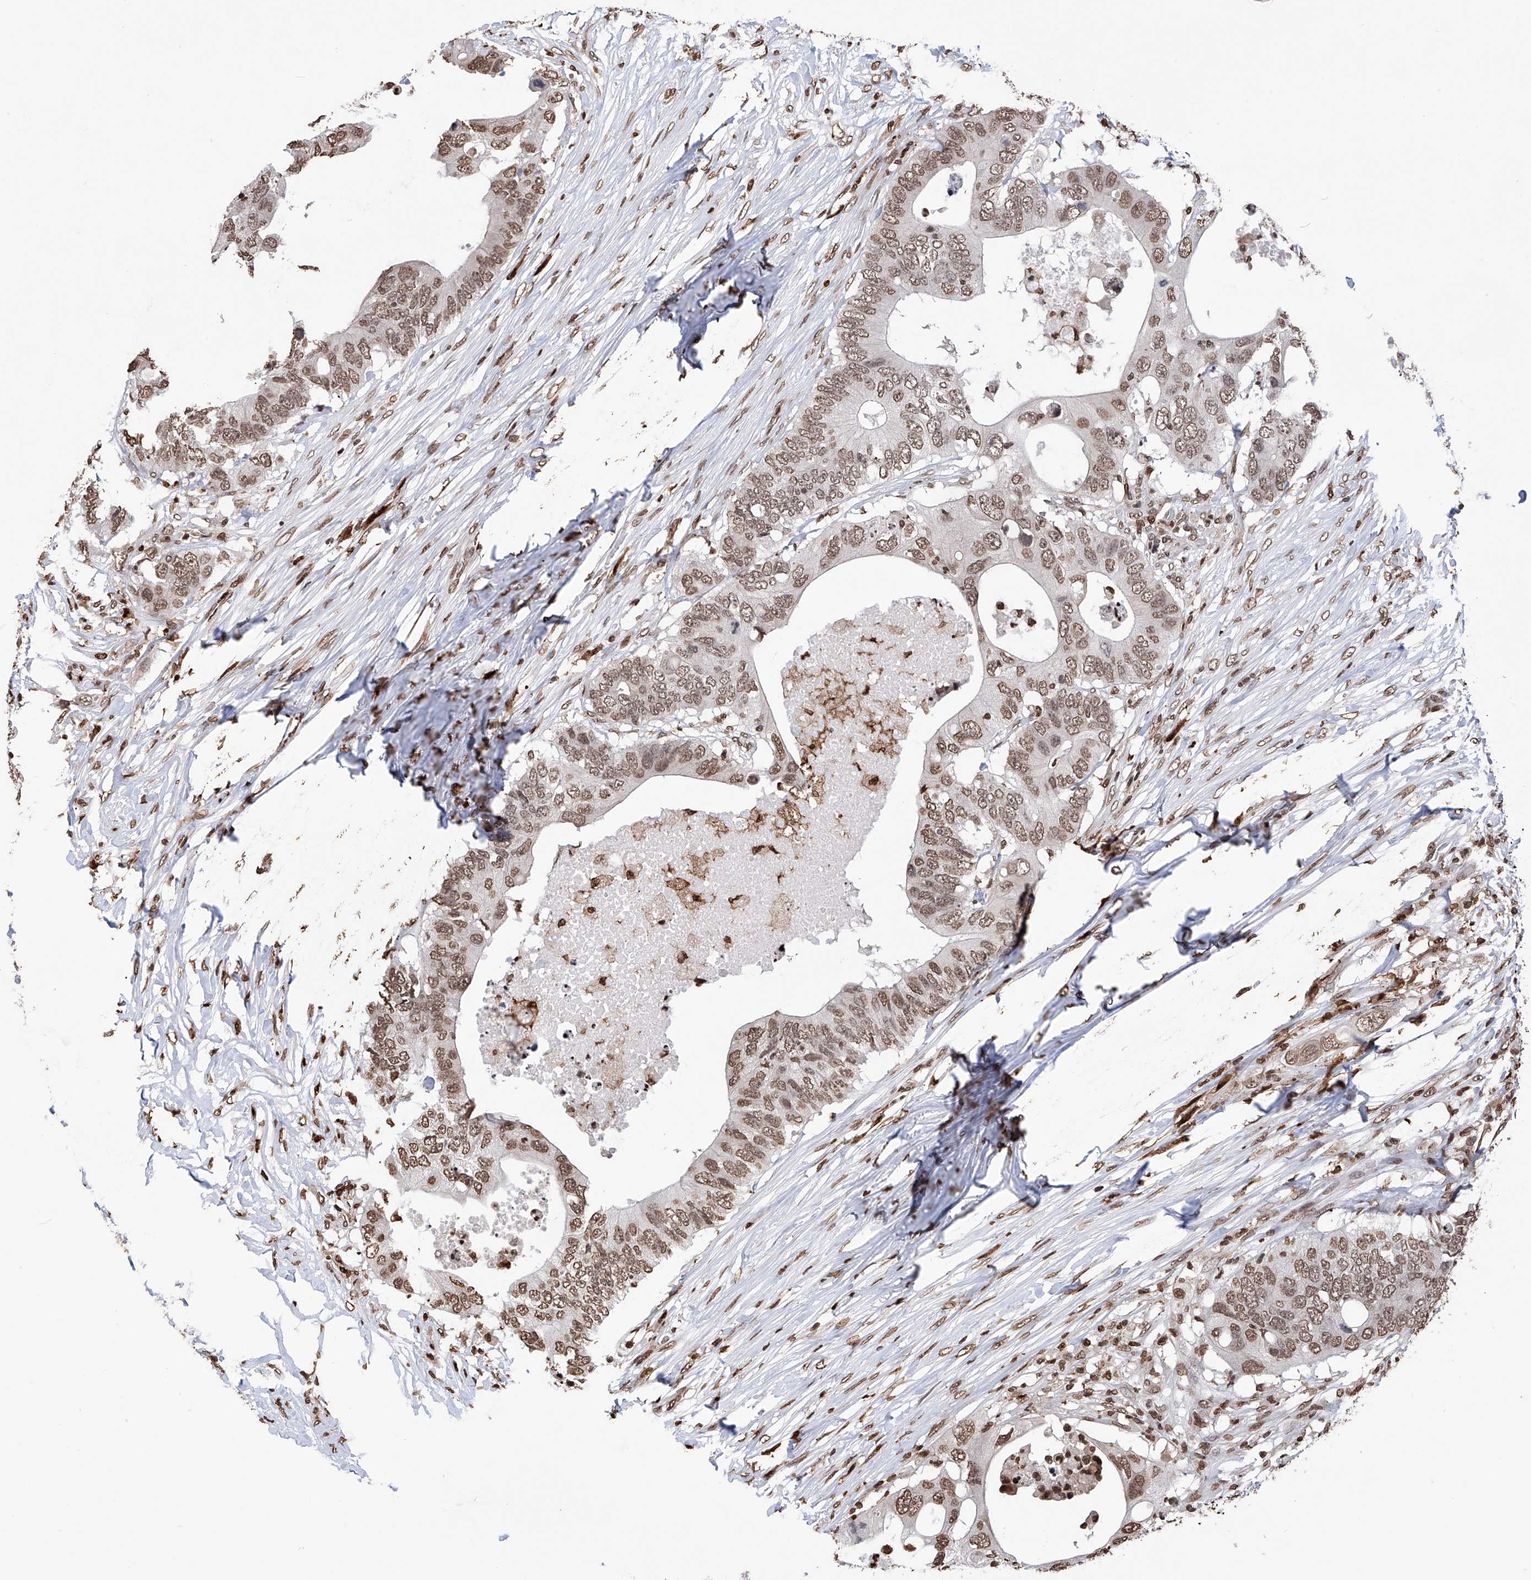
{"staining": {"intensity": "moderate", "quantity": ">75%", "location": "nuclear"}, "tissue": "colorectal cancer", "cell_type": "Tumor cells", "image_type": "cancer", "snomed": [{"axis": "morphology", "description": "Adenocarcinoma, NOS"}, {"axis": "topography", "description": "Colon"}], "caption": "Colorectal cancer stained for a protein demonstrates moderate nuclear positivity in tumor cells.", "gene": "CFAP410", "patient": {"sex": "male", "age": 71}}